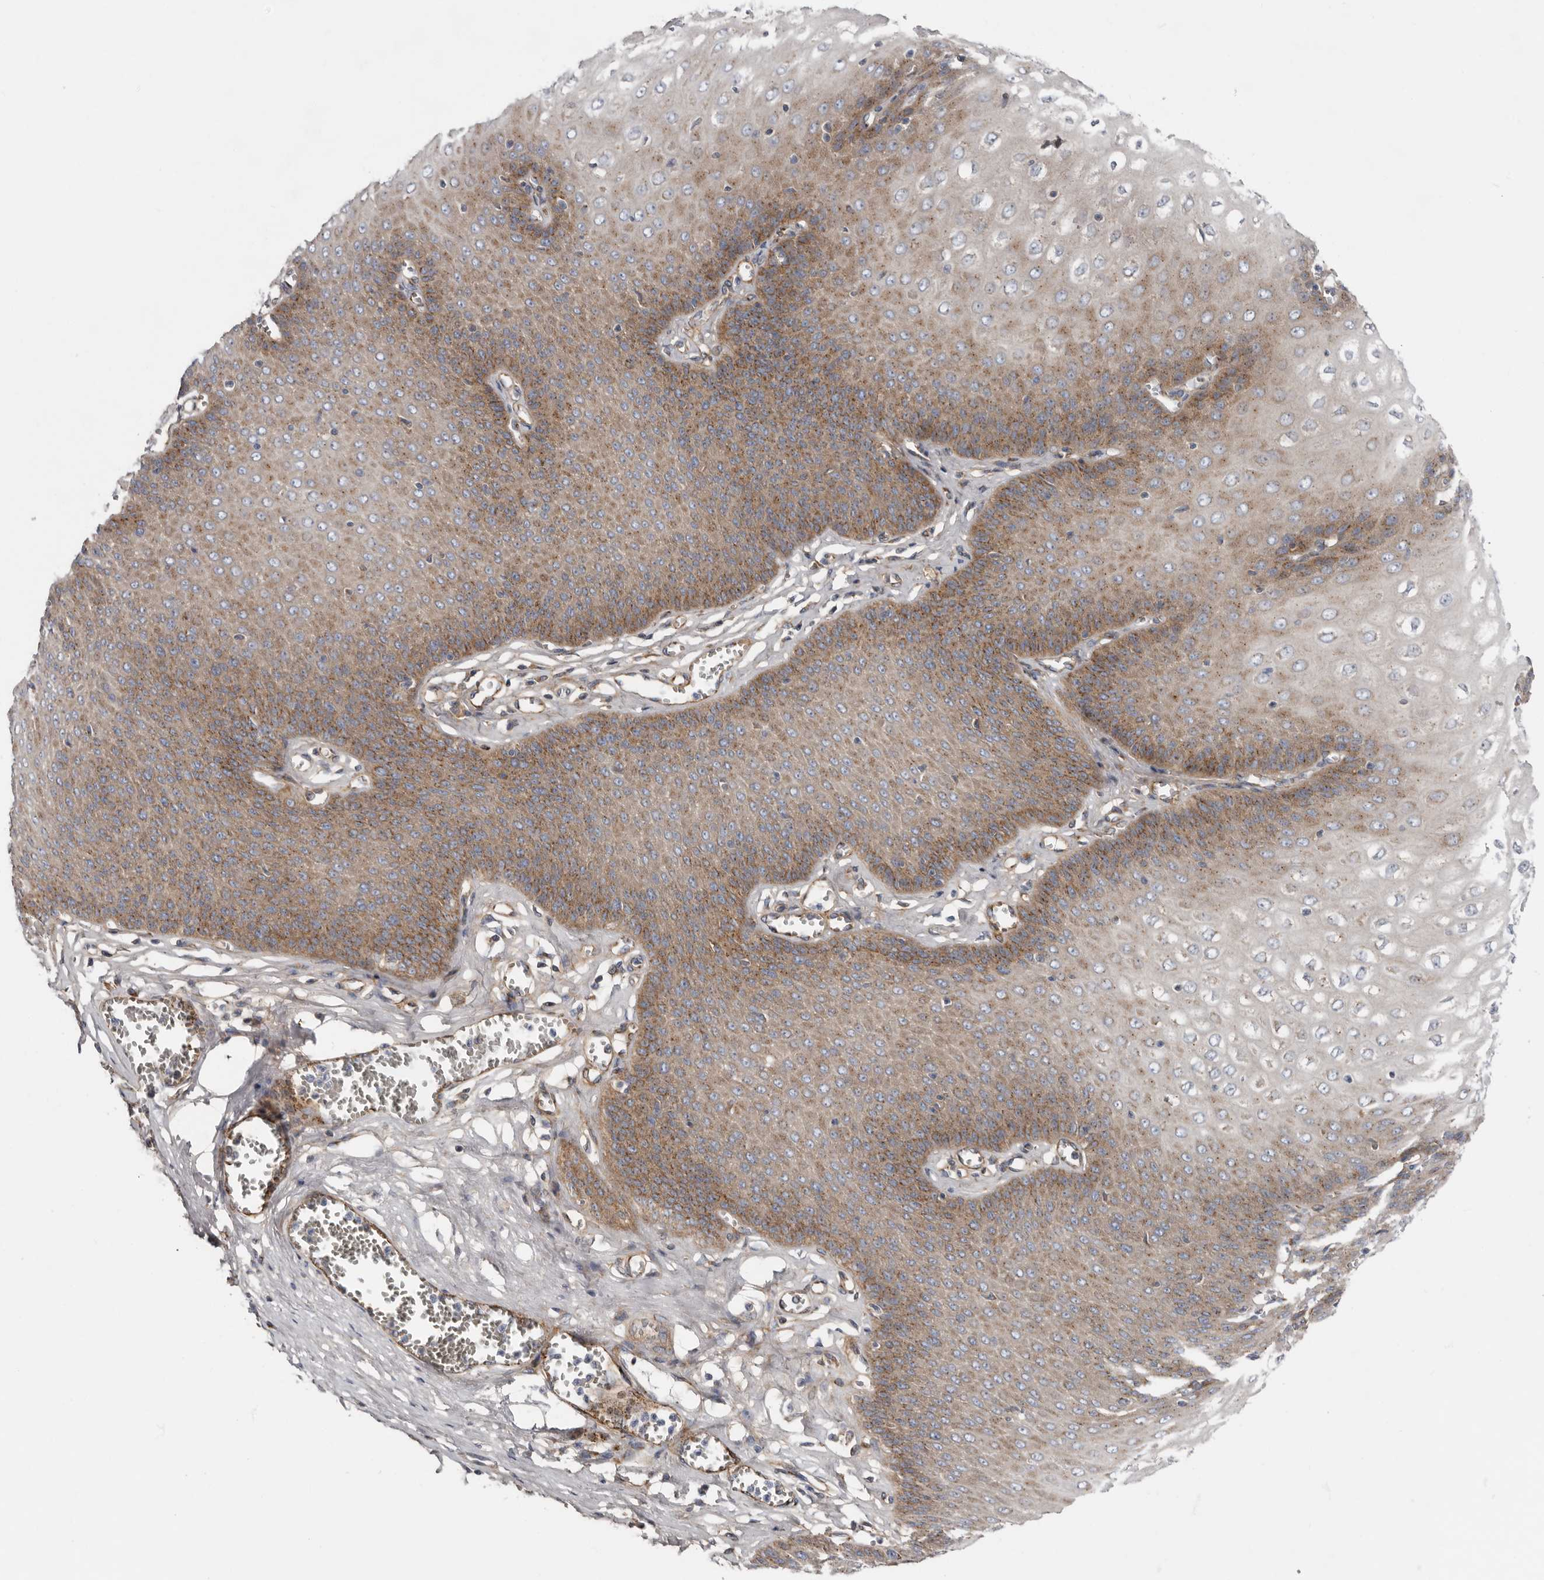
{"staining": {"intensity": "moderate", "quantity": ">75%", "location": "cytoplasmic/membranous"}, "tissue": "esophagus", "cell_type": "Squamous epithelial cells", "image_type": "normal", "snomed": [{"axis": "morphology", "description": "Normal tissue, NOS"}, {"axis": "topography", "description": "Esophagus"}], "caption": "Esophagus stained with IHC demonstrates moderate cytoplasmic/membranous positivity in about >75% of squamous epithelial cells. (IHC, brightfield microscopy, high magnification).", "gene": "LUZP1", "patient": {"sex": "male", "age": 60}}